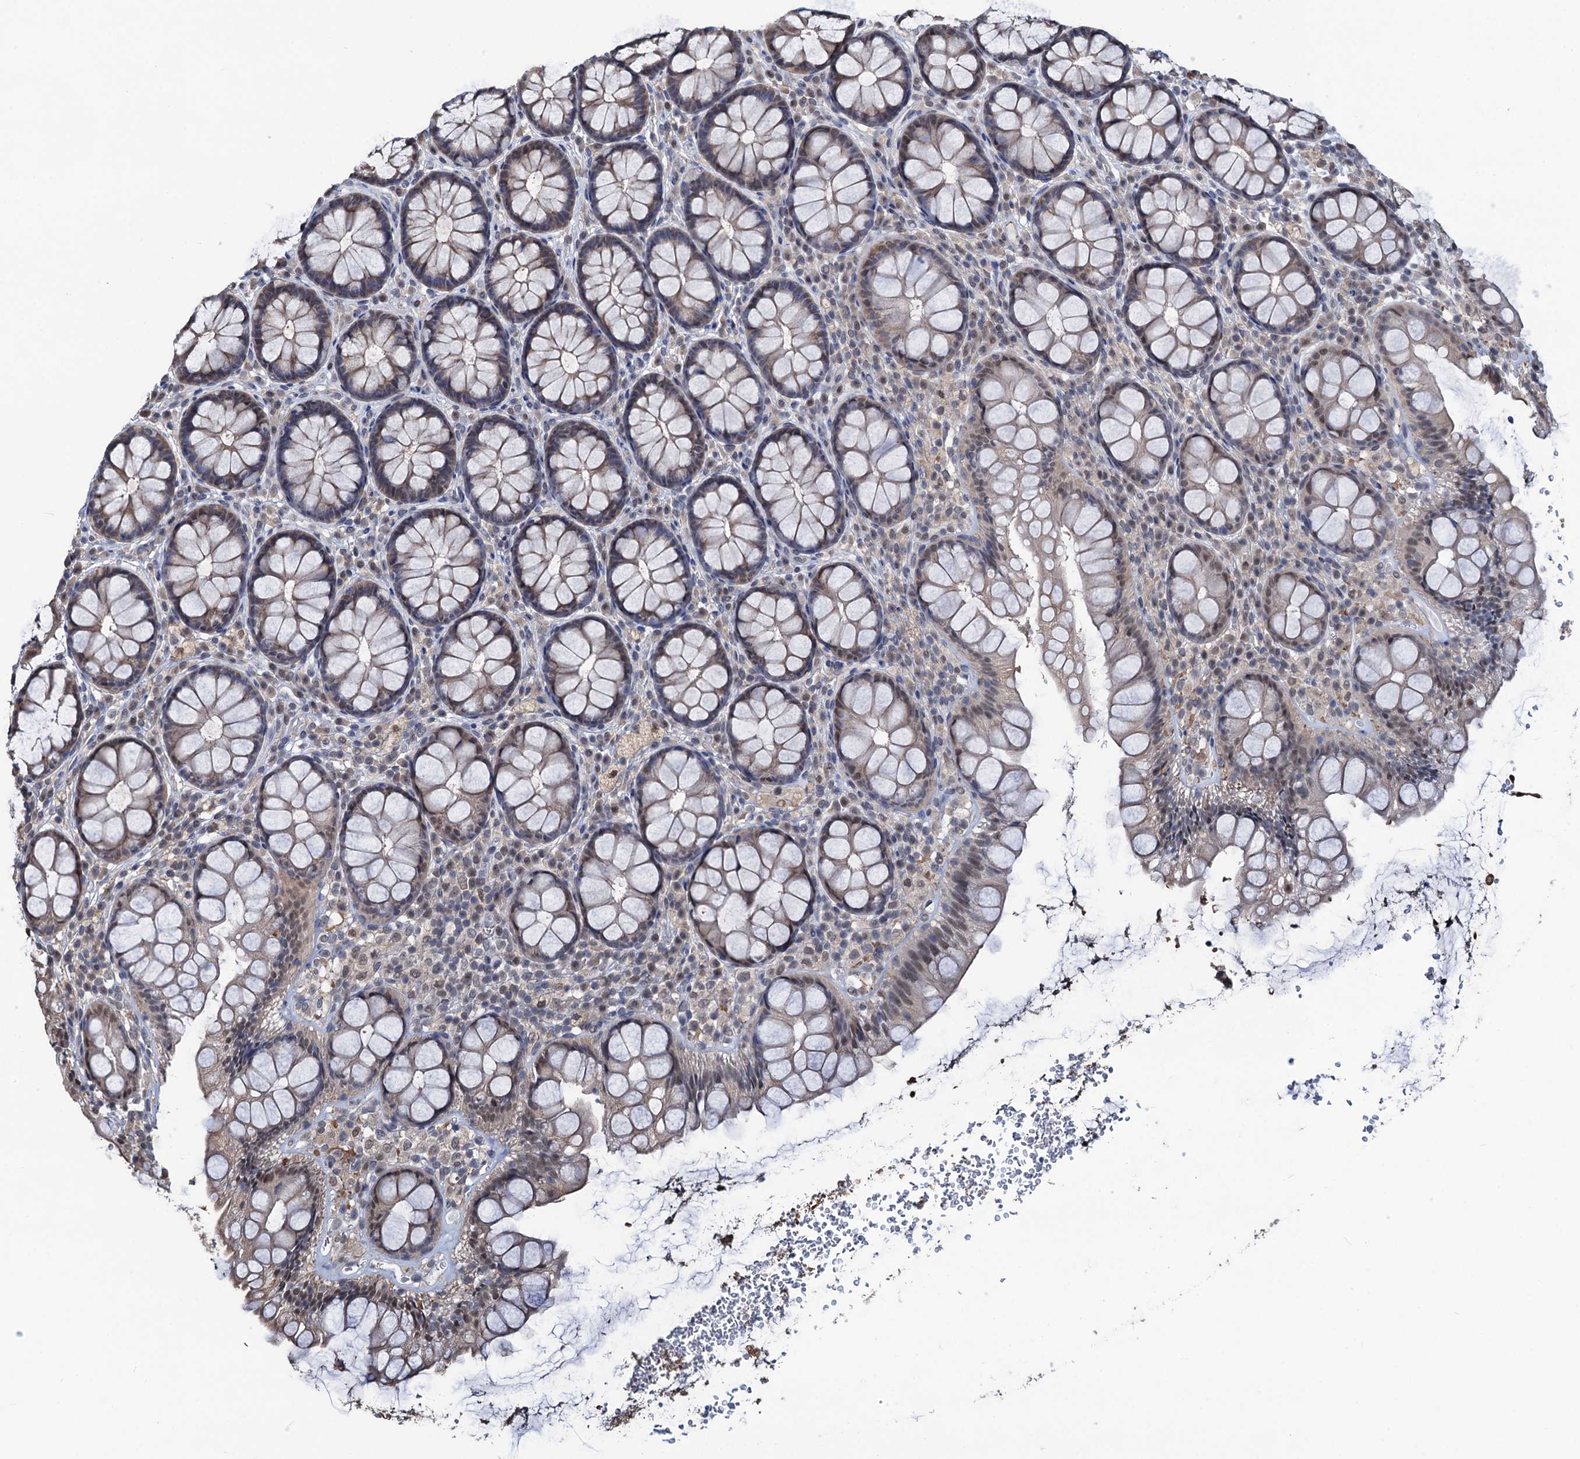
{"staining": {"intensity": "weak", "quantity": "25%-75%", "location": "cytoplasmic/membranous,nuclear"}, "tissue": "rectum", "cell_type": "Glandular cells", "image_type": "normal", "snomed": [{"axis": "morphology", "description": "Normal tissue, NOS"}, {"axis": "topography", "description": "Rectum"}], "caption": "Benign rectum shows weak cytoplasmic/membranous,nuclear expression in approximately 25%-75% of glandular cells.", "gene": "RTKN2", "patient": {"sex": "male", "age": 83}}